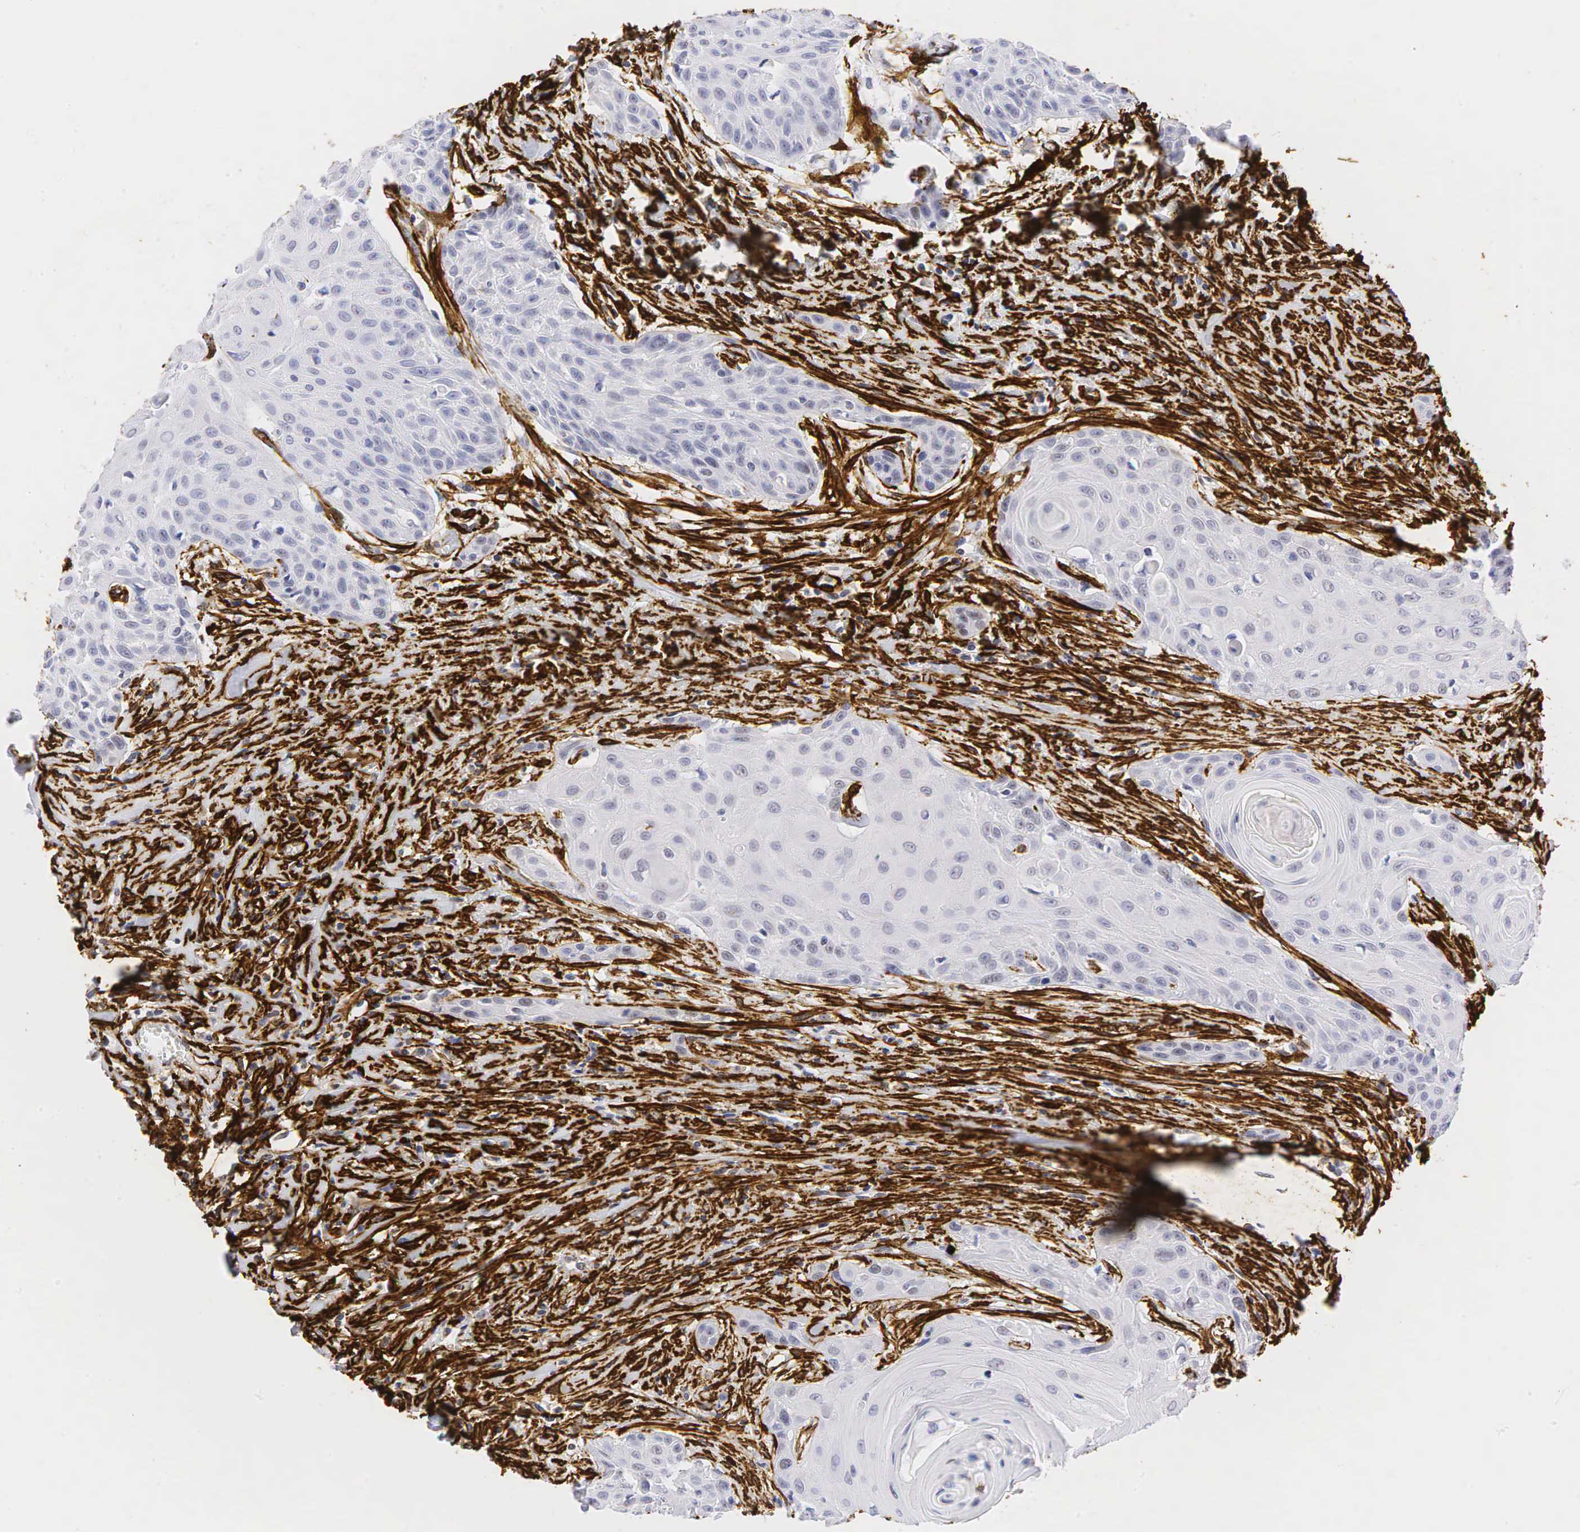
{"staining": {"intensity": "negative", "quantity": "none", "location": "none"}, "tissue": "head and neck cancer", "cell_type": "Tumor cells", "image_type": "cancer", "snomed": [{"axis": "morphology", "description": "Squamous cell carcinoma, NOS"}, {"axis": "morphology", "description": "Squamous cell carcinoma, metastatic, NOS"}, {"axis": "topography", "description": "Lymph node"}, {"axis": "topography", "description": "Salivary gland"}, {"axis": "topography", "description": "Head-Neck"}], "caption": "DAB (3,3'-diaminobenzidine) immunohistochemical staining of head and neck cancer (metastatic squamous cell carcinoma) exhibits no significant expression in tumor cells.", "gene": "ACTA2", "patient": {"sex": "female", "age": 74}}